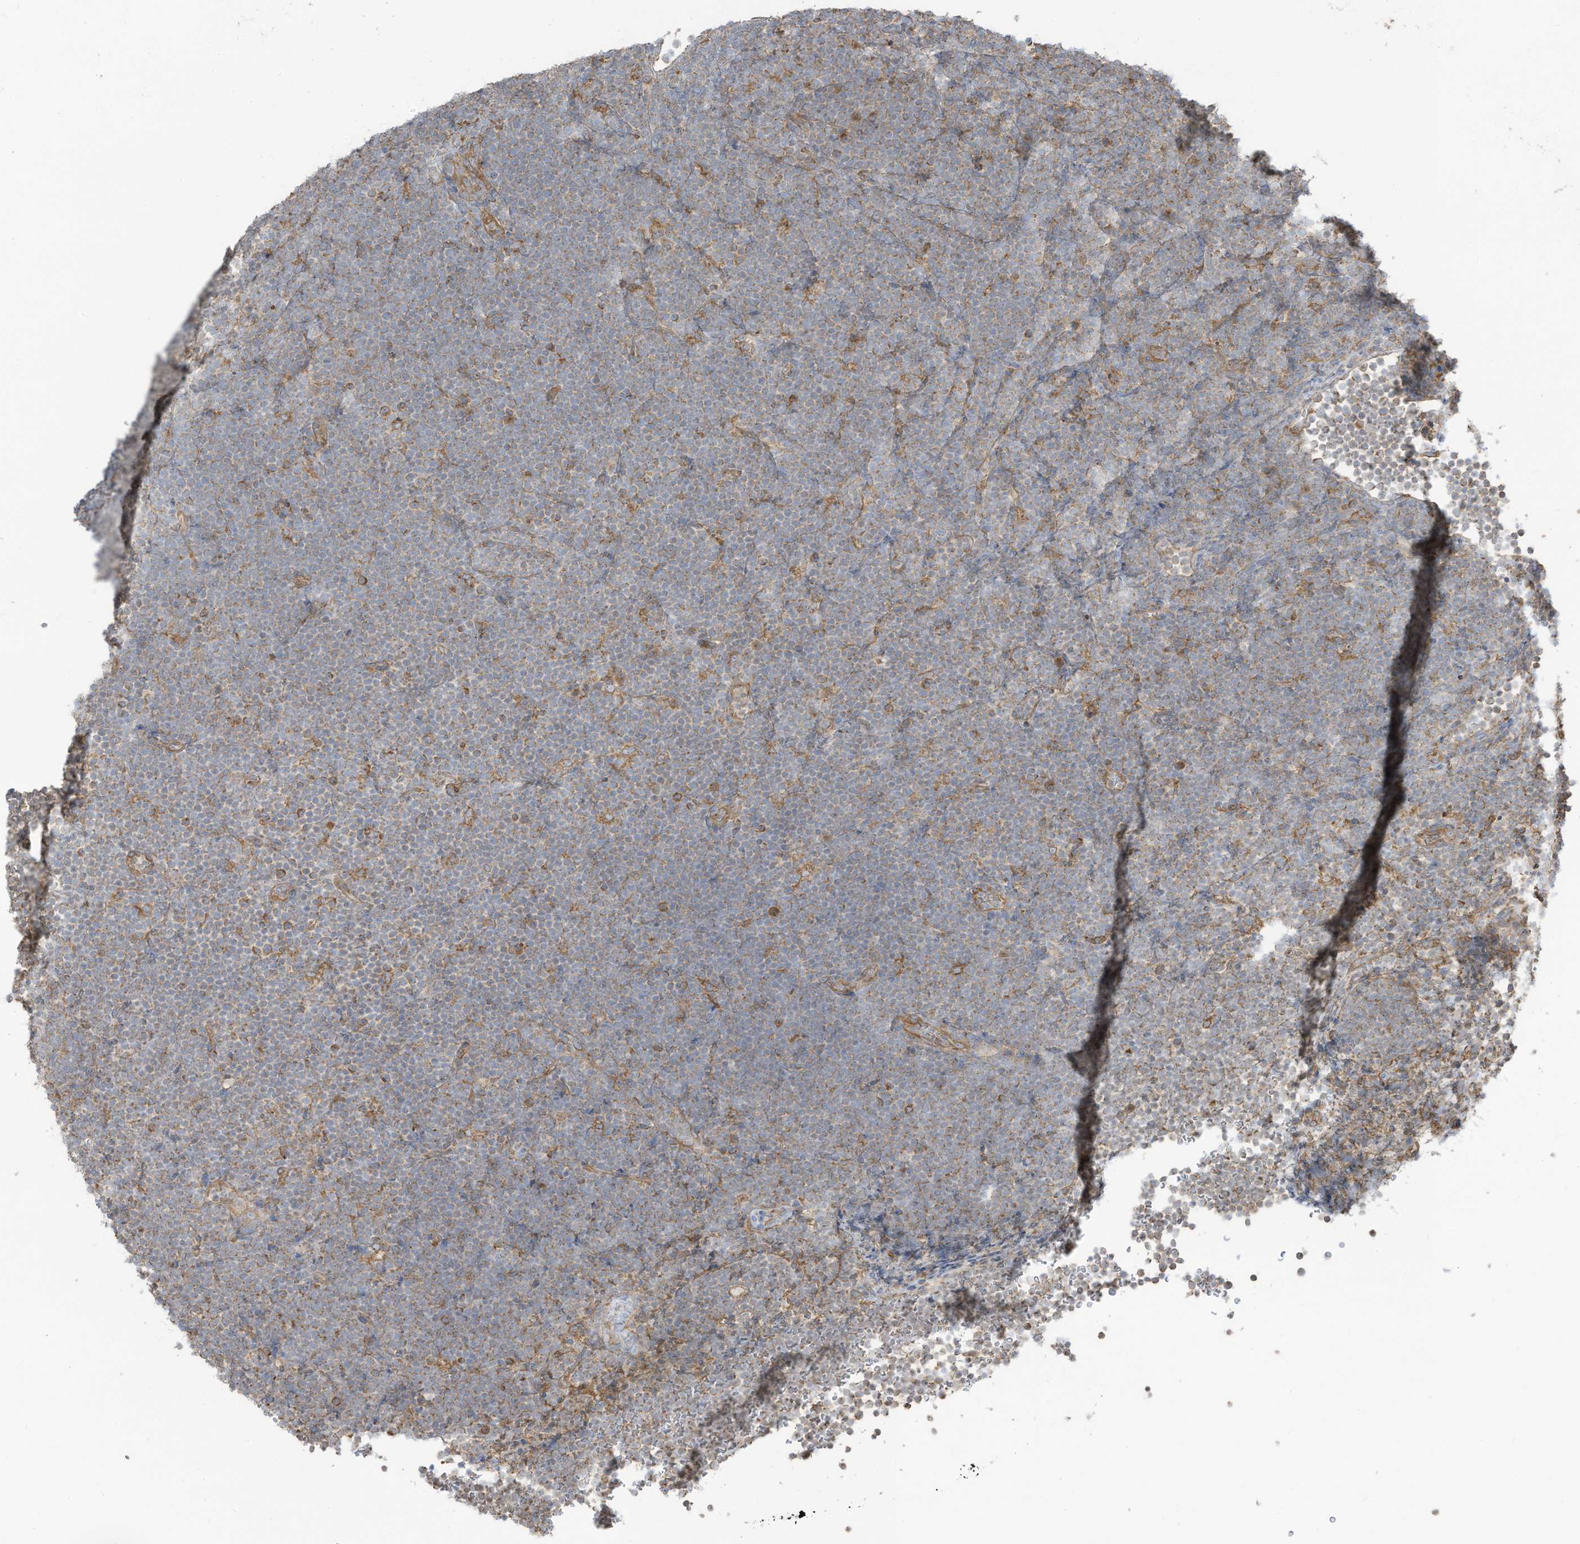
{"staining": {"intensity": "moderate", "quantity": "25%-75%", "location": "cytoplasmic/membranous"}, "tissue": "lymphoma", "cell_type": "Tumor cells", "image_type": "cancer", "snomed": [{"axis": "morphology", "description": "Malignant lymphoma, non-Hodgkin's type, High grade"}, {"axis": "topography", "description": "Lymph node"}], "caption": "Human malignant lymphoma, non-Hodgkin's type (high-grade) stained for a protein (brown) reveals moderate cytoplasmic/membranous positive expression in approximately 25%-75% of tumor cells.", "gene": "CGAS", "patient": {"sex": "male", "age": 13}}